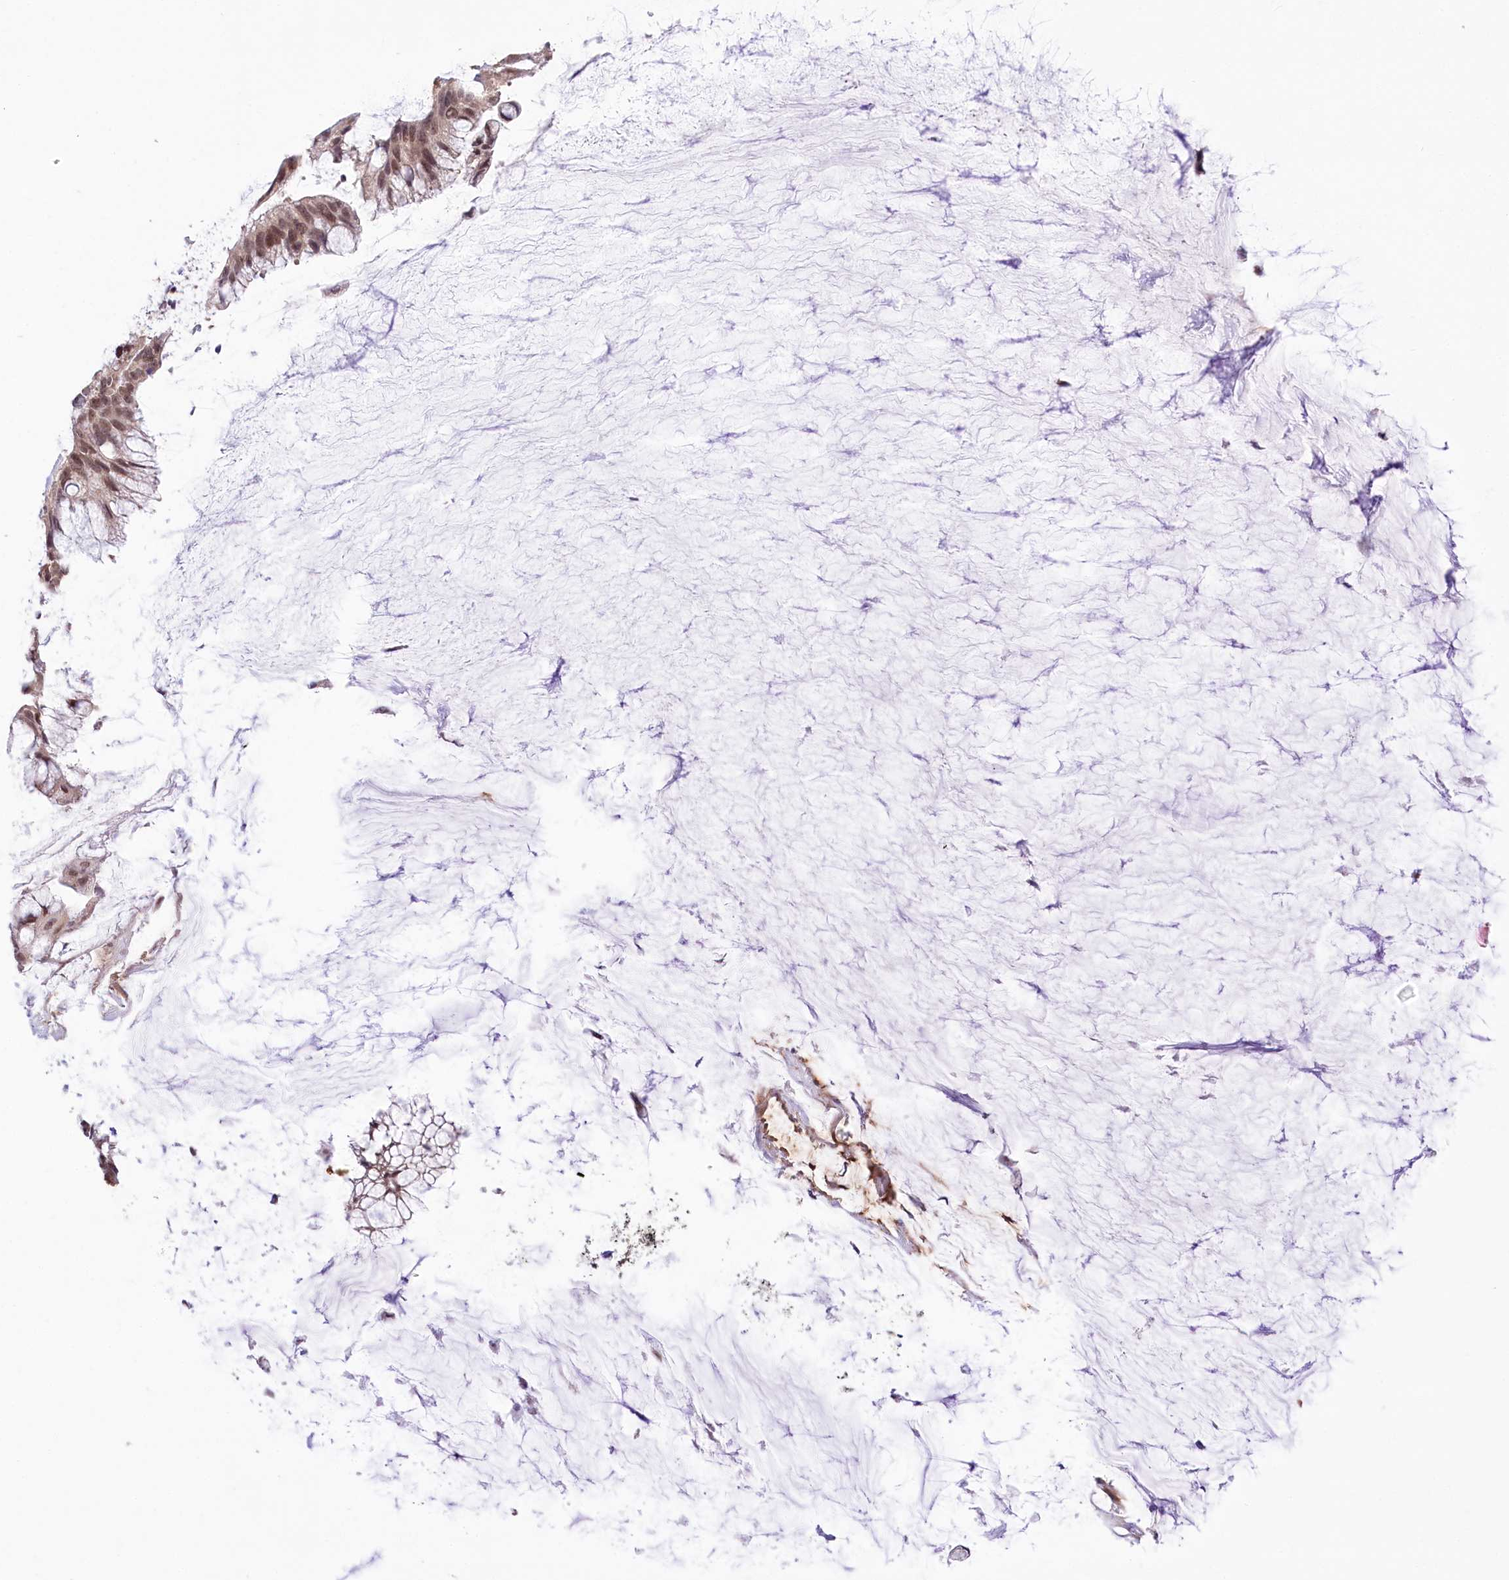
{"staining": {"intensity": "moderate", "quantity": ">75%", "location": "cytoplasmic/membranous,nuclear"}, "tissue": "ovarian cancer", "cell_type": "Tumor cells", "image_type": "cancer", "snomed": [{"axis": "morphology", "description": "Cystadenocarcinoma, mucinous, NOS"}, {"axis": "topography", "description": "Ovary"}], "caption": "Mucinous cystadenocarcinoma (ovarian) was stained to show a protein in brown. There is medium levels of moderate cytoplasmic/membranous and nuclear staining in about >75% of tumor cells.", "gene": "ZMAT2", "patient": {"sex": "female", "age": 39}}